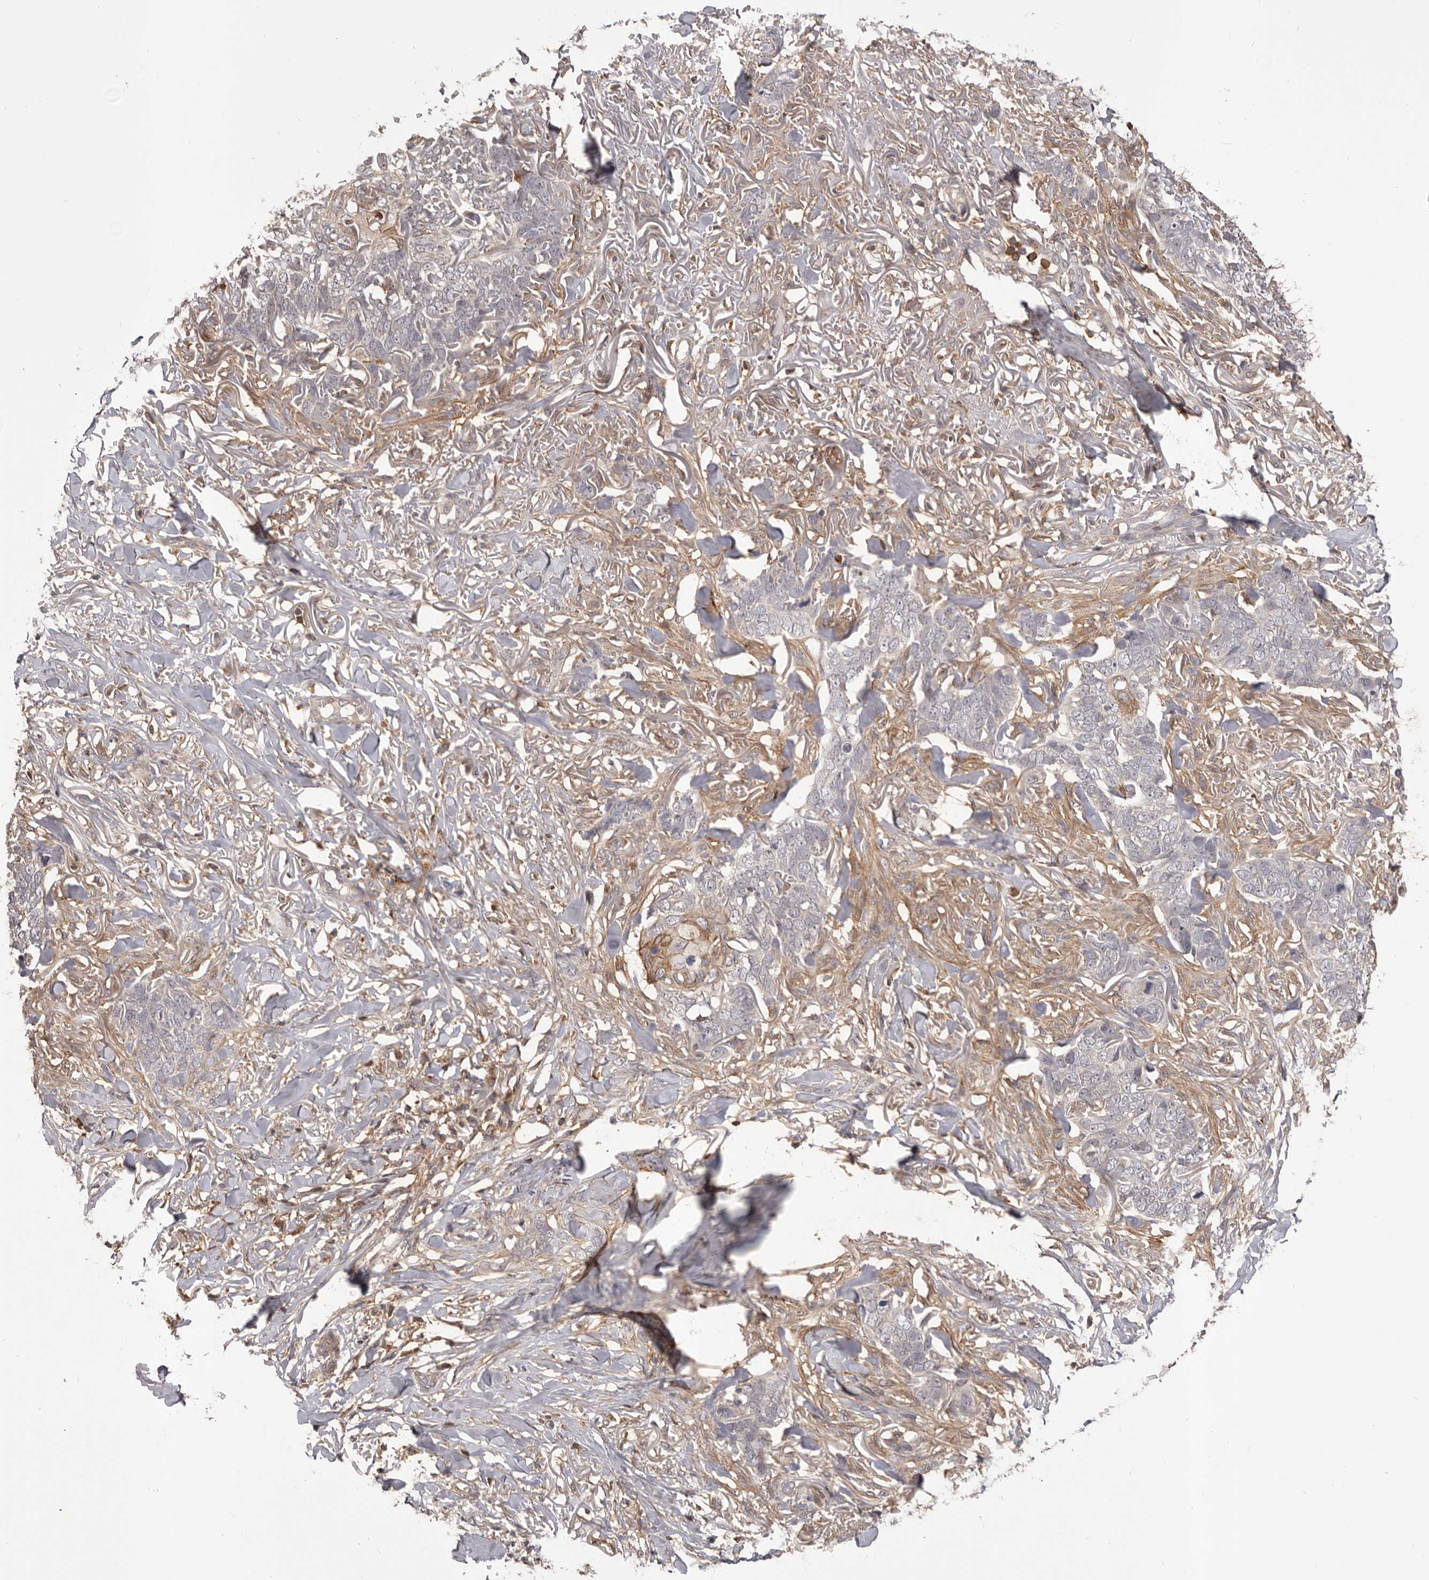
{"staining": {"intensity": "negative", "quantity": "none", "location": "none"}, "tissue": "skin cancer", "cell_type": "Tumor cells", "image_type": "cancer", "snomed": [{"axis": "morphology", "description": "Normal tissue, NOS"}, {"axis": "morphology", "description": "Basal cell carcinoma"}, {"axis": "topography", "description": "Skin"}], "caption": "Photomicrograph shows no protein expression in tumor cells of basal cell carcinoma (skin) tissue.", "gene": "GLIPR2", "patient": {"sex": "male", "age": 77}}